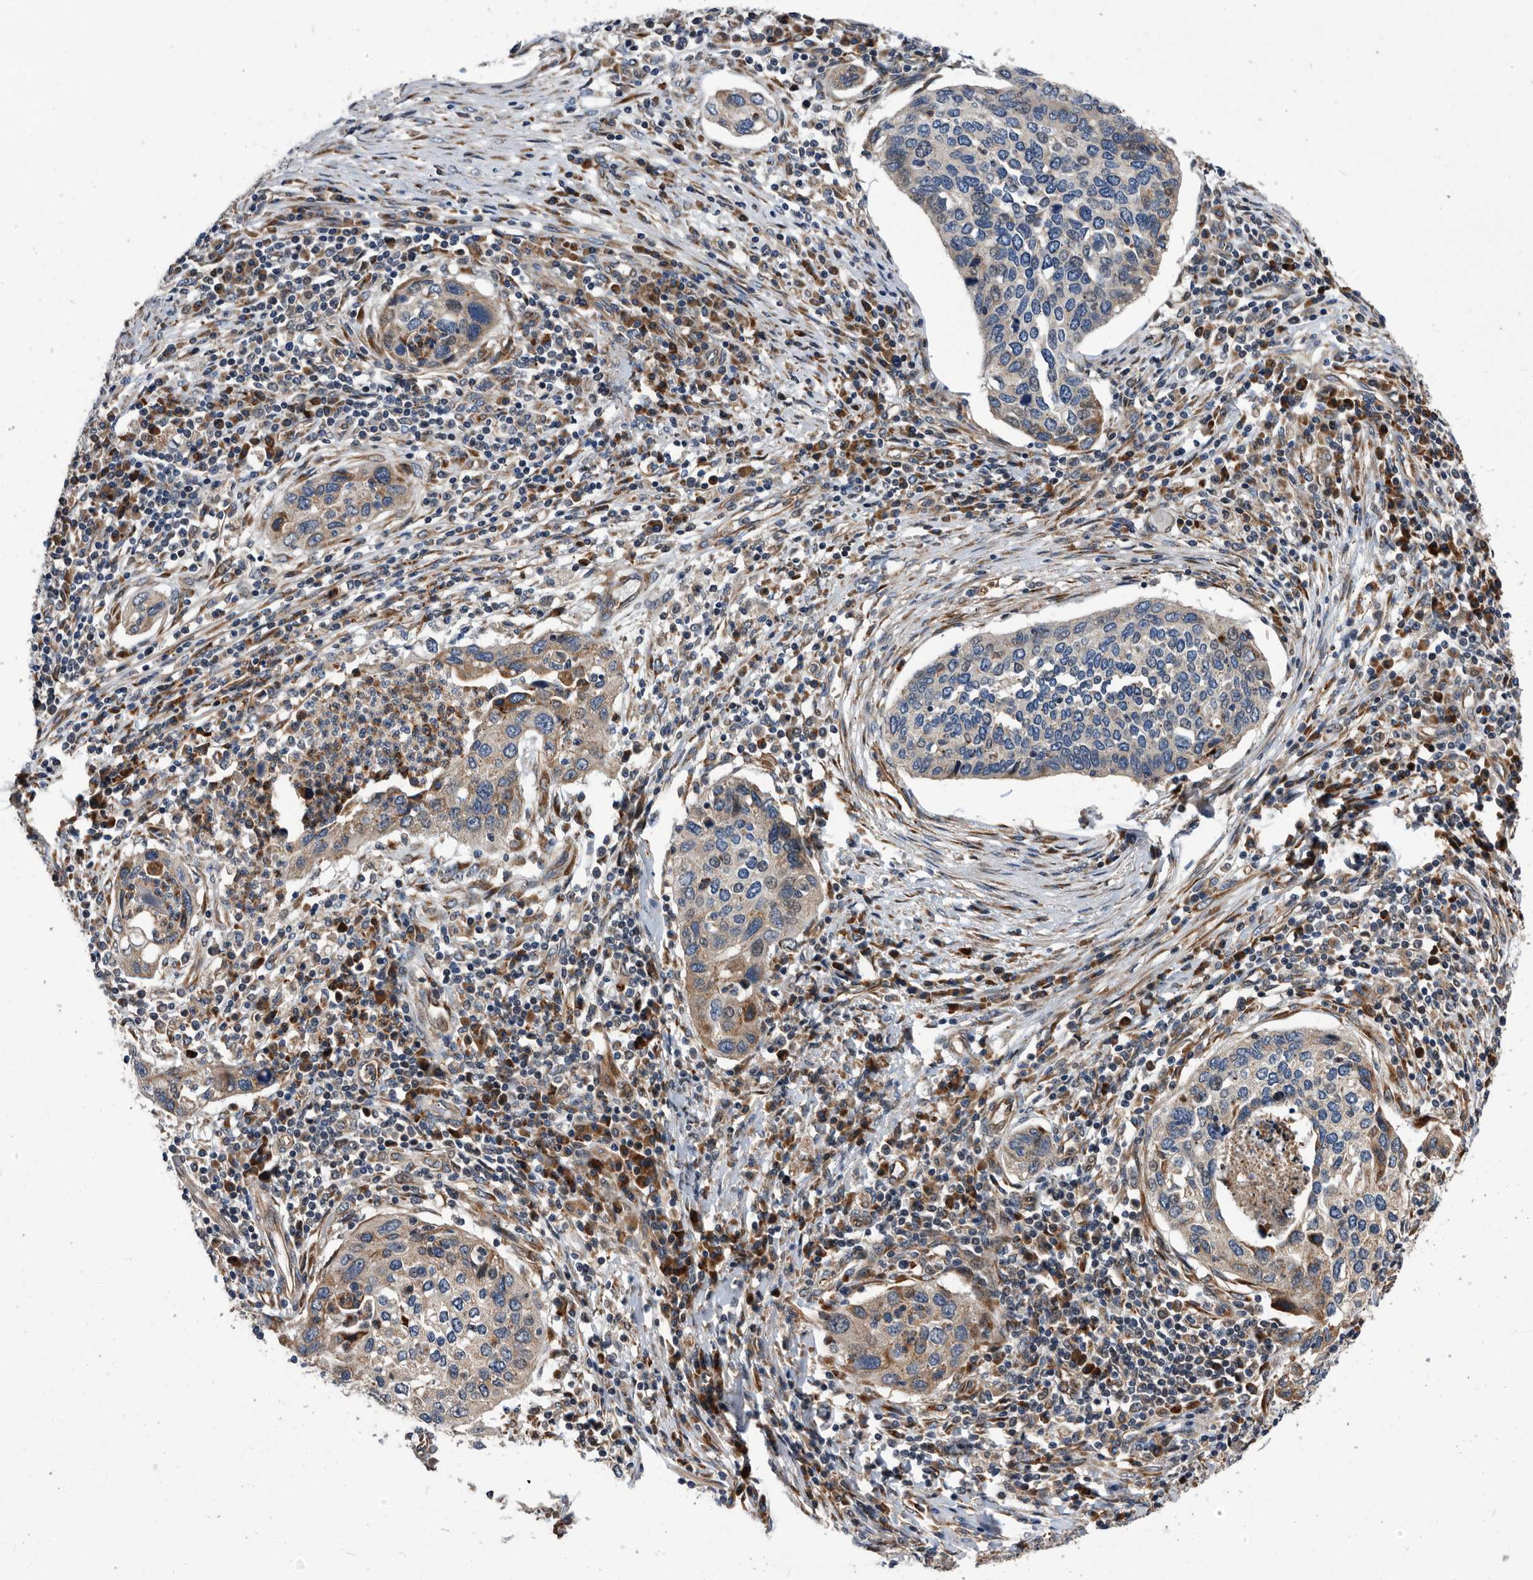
{"staining": {"intensity": "moderate", "quantity": "<25%", "location": "cytoplasmic/membranous"}, "tissue": "cervical cancer", "cell_type": "Tumor cells", "image_type": "cancer", "snomed": [{"axis": "morphology", "description": "Squamous cell carcinoma, NOS"}, {"axis": "topography", "description": "Cervix"}], "caption": "Immunohistochemistry micrograph of neoplastic tissue: human squamous cell carcinoma (cervical) stained using immunohistochemistry (IHC) displays low levels of moderate protein expression localized specifically in the cytoplasmic/membranous of tumor cells, appearing as a cytoplasmic/membranous brown color.", "gene": "SERINC2", "patient": {"sex": "female", "age": 38}}